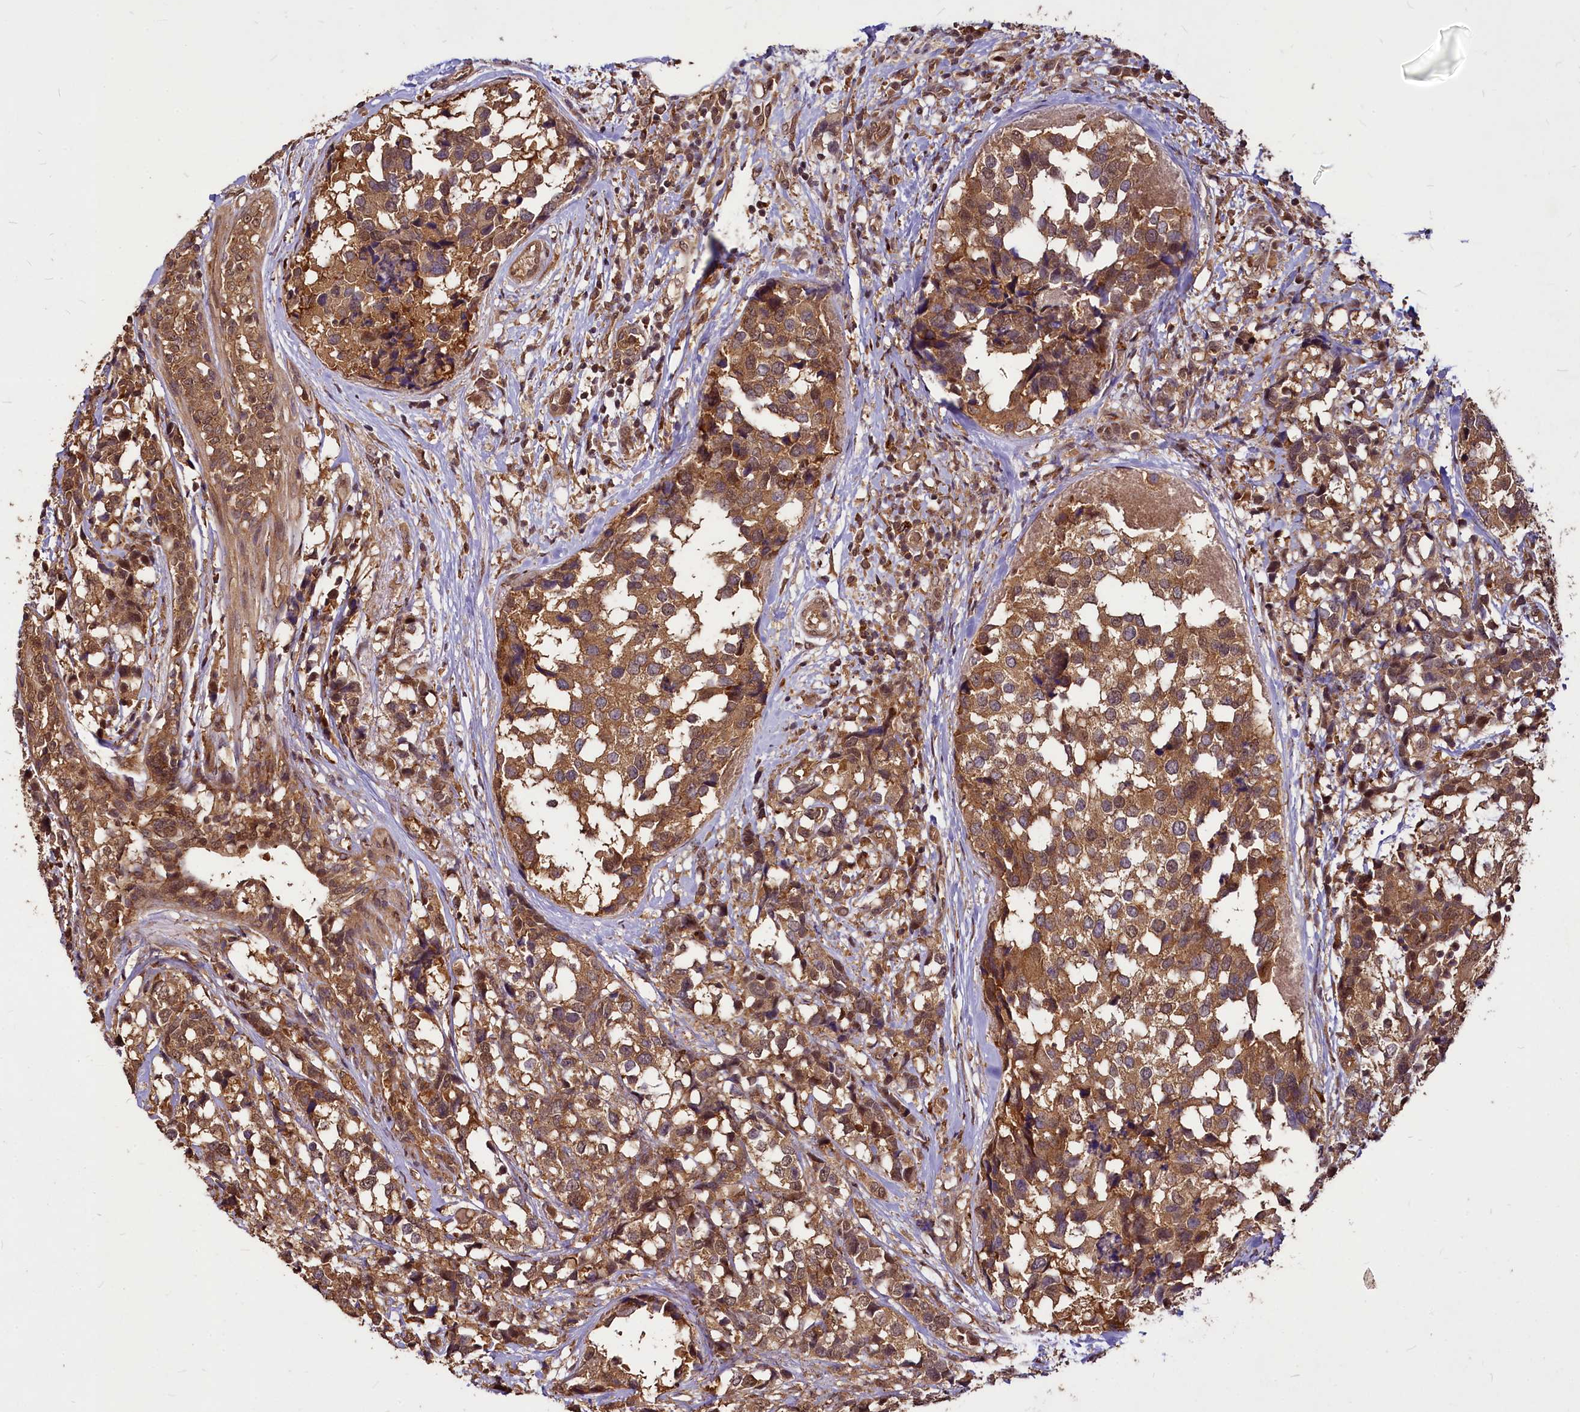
{"staining": {"intensity": "moderate", "quantity": ">75%", "location": "cytoplasmic/membranous"}, "tissue": "breast cancer", "cell_type": "Tumor cells", "image_type": "cancer", "snomed": [{"axis": "morphology", "description": "Lobular carcinoma"}, {"axis": "topography", "description": "Breast"}], "caption": "Immunohistochemical staining of human breast lobular carcinoma demonstrates moderate cytoplasmic/membranous protein positivity in about >75% of tumor cells.", "gene": "VPS51", "patient": {"sex": "female", "age": 59}}